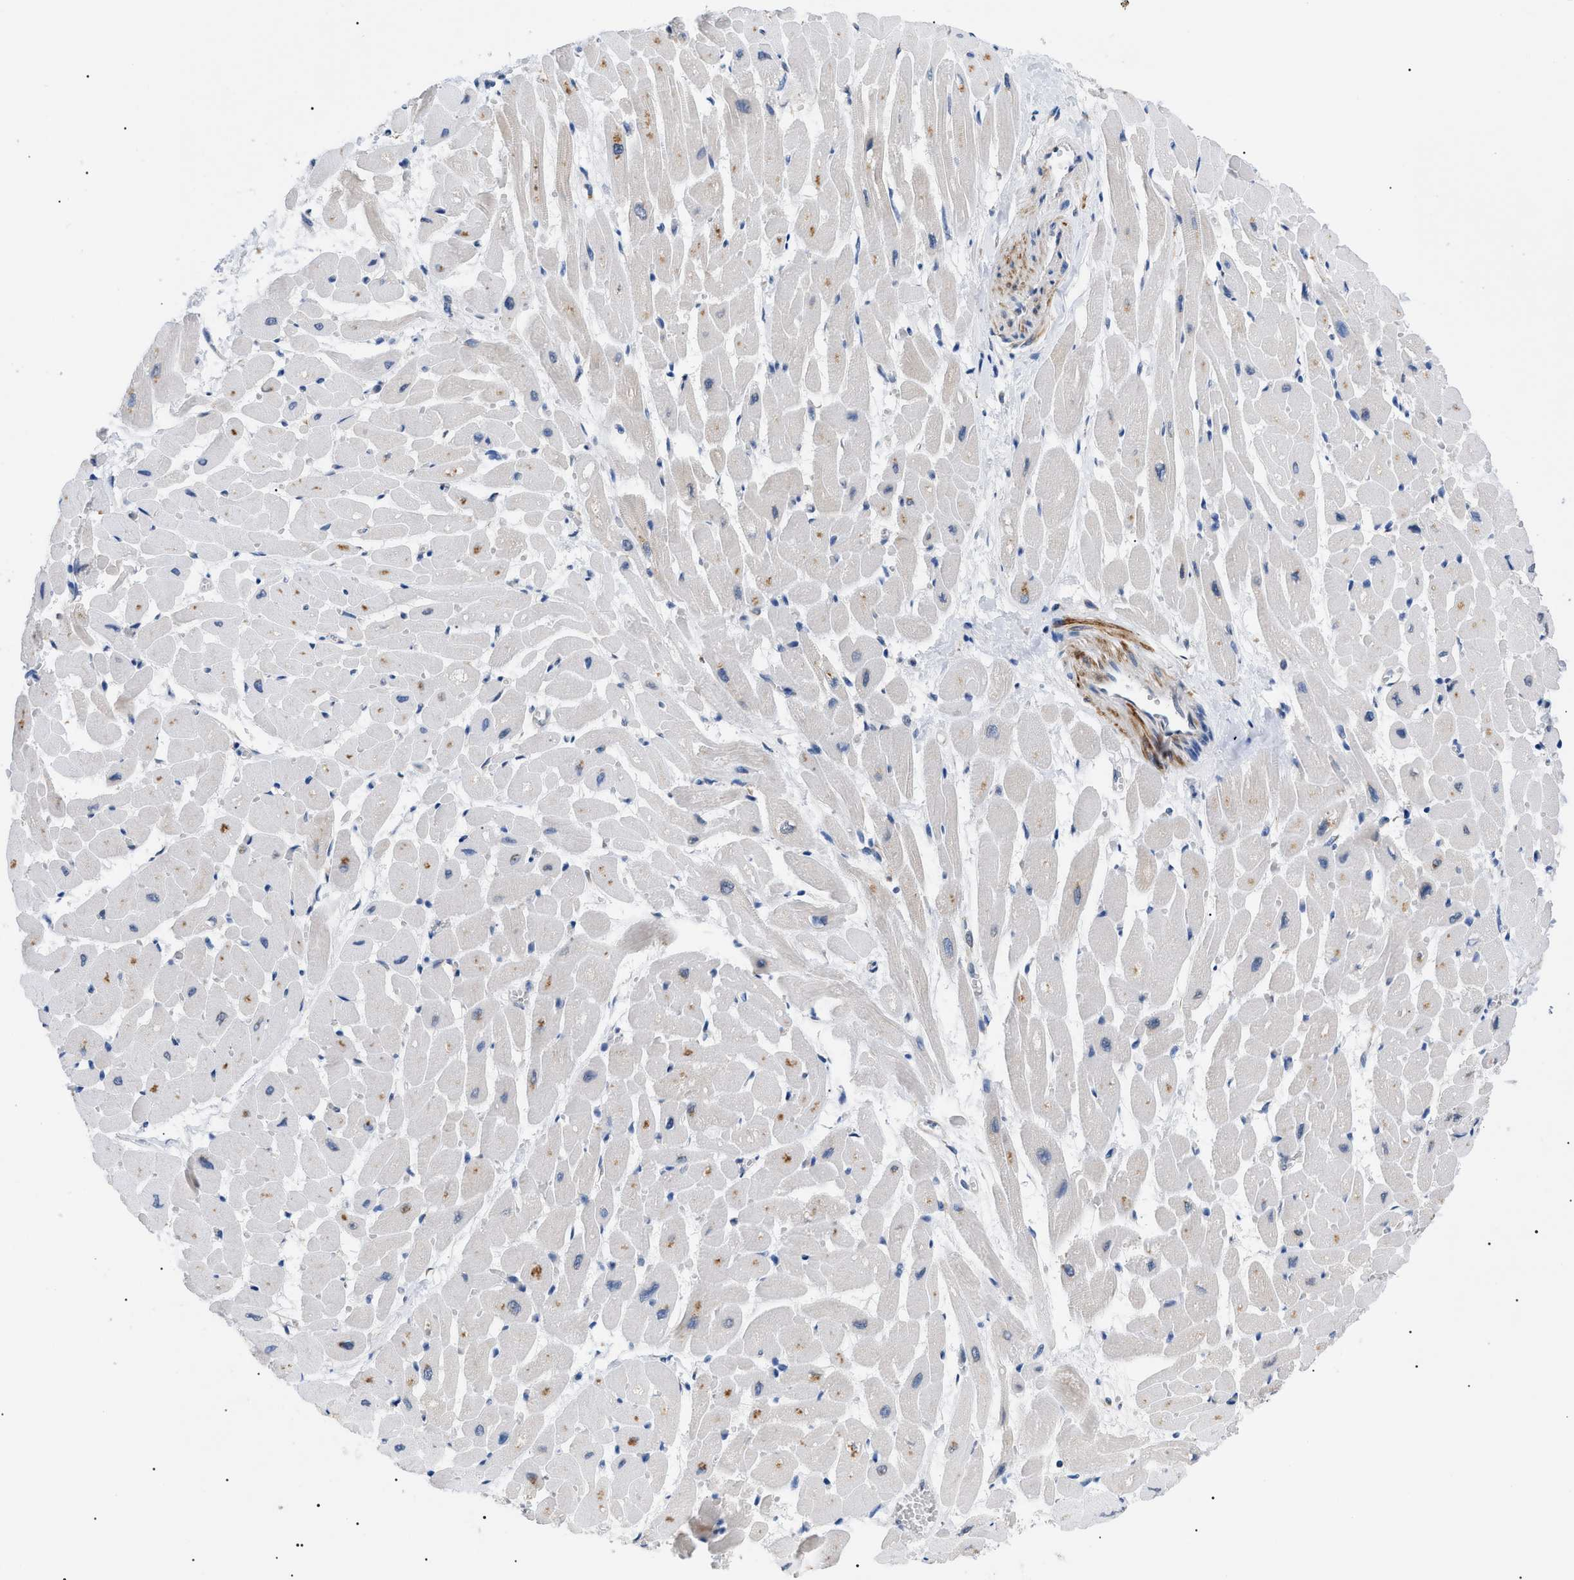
{"staining": {"intensity": "moderate", "quantity": "25%-75%", "location": "cytoplasmic/membranous"}, "tissue": "heart muscle", "cell_type": "Cardiomyocytes", "image_type": "normal", "snomed": [{"axis": "morphology", "description": "Normal tissue, NOS"}, {"axis": "topography", "description": "Heart"}], "caption": "Immunohistochemical staining of benign heart muscle demonstrates moderate cytoplasmic/membranous protein expression in about 25%-75% of cardiomyocytes. (IHC, brightfield microscopy, high magnification).", "gene": "DERL1", "patient": {"sex": "male", "age": 45}}